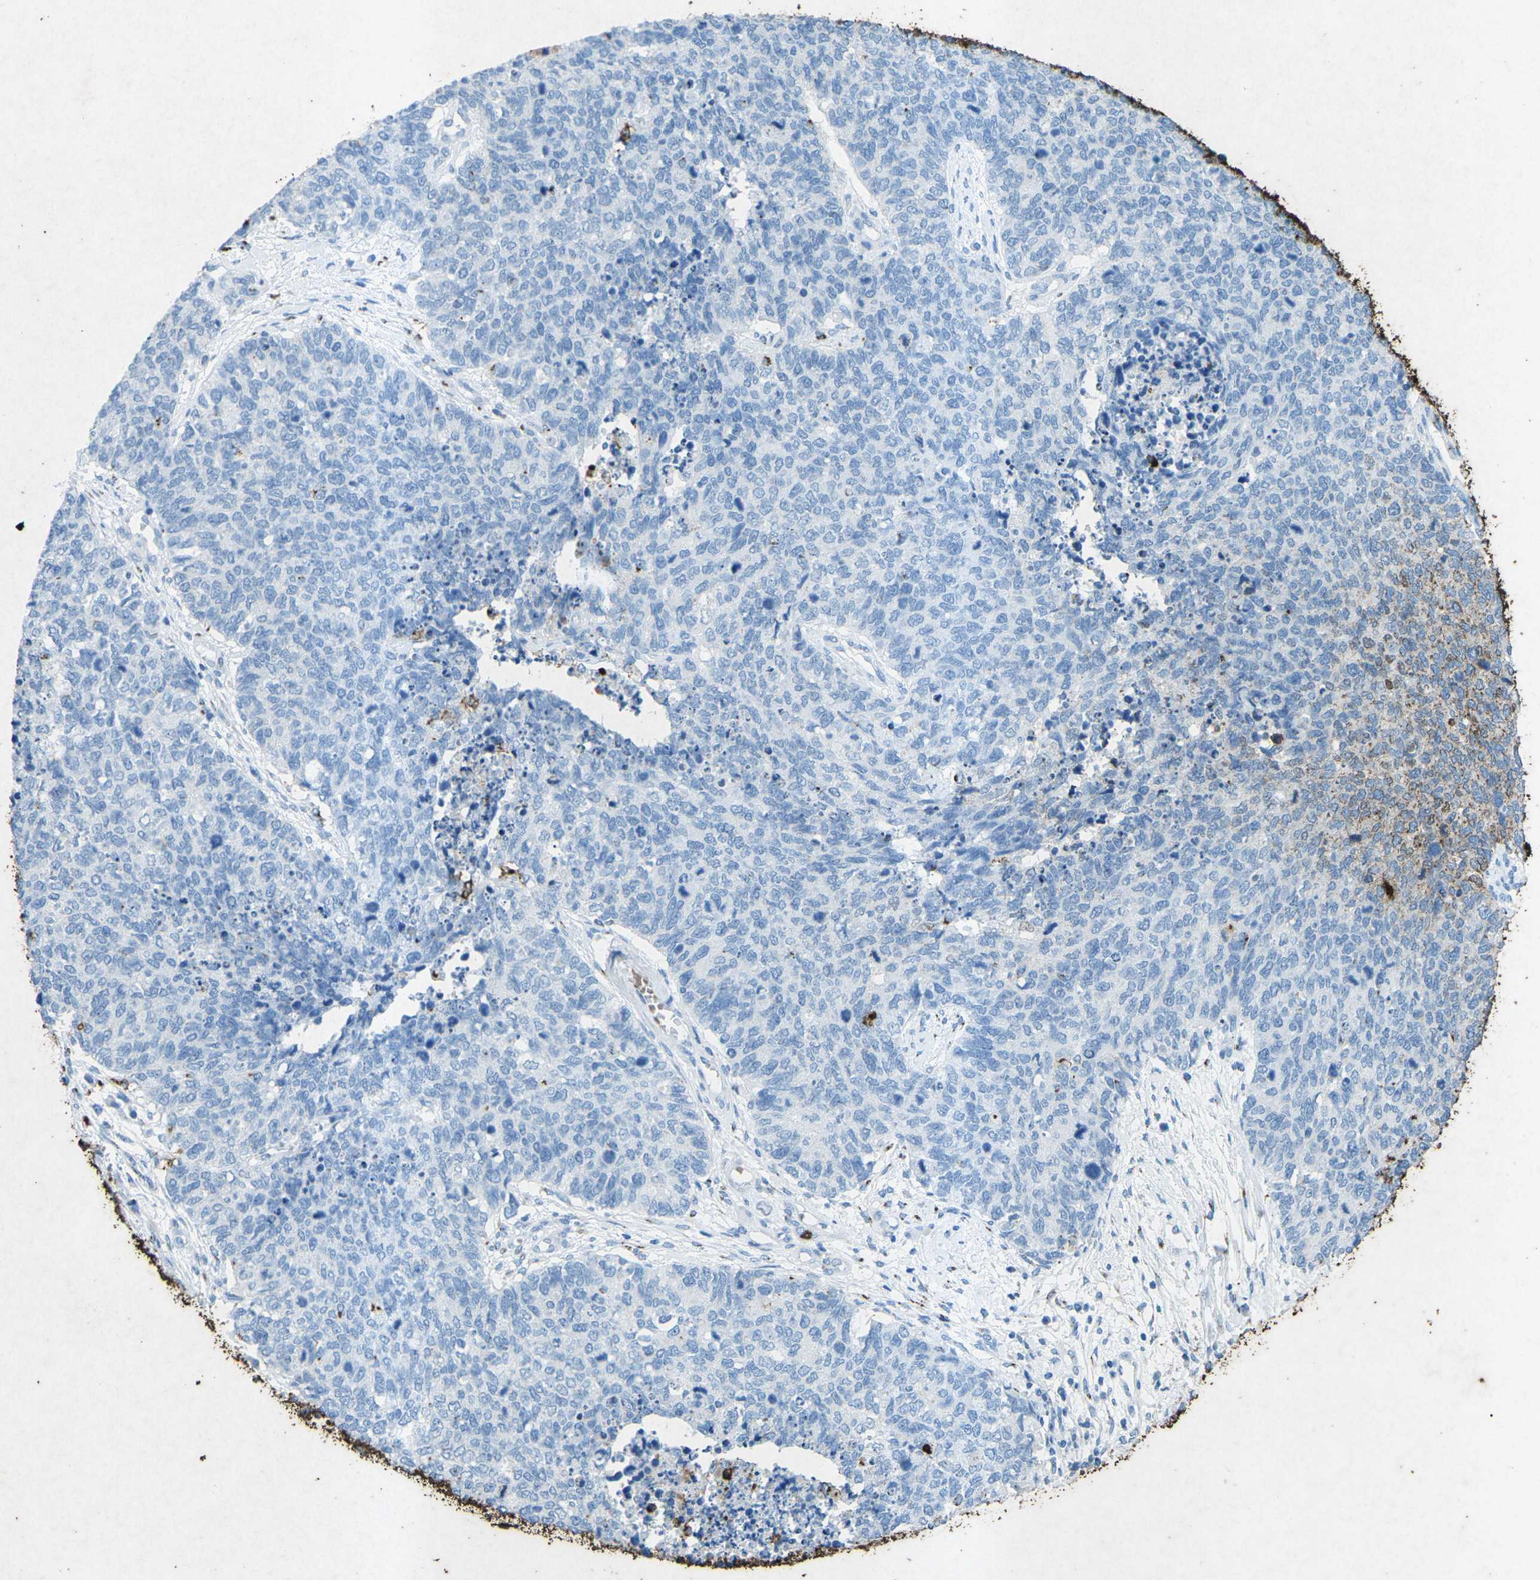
{"staining": {"intensity": "negative", "quantity": "none", "location": "none"}, "tissue": "cervical cancer", "cell_type": "Tumor cells", "image_type": "cancer", "snomed": [{"axis": "morphology", "description": "Squamous cell carcinoma, NOS"}, {"axis": "topography", "description": "Cervix"}], "caption": "Cervical cancer was stained to show a protein in brown. There is no significant staining in tumor cells.", "gene": "CTAGE1", "patient": {"sex": "female", "age": 63}}